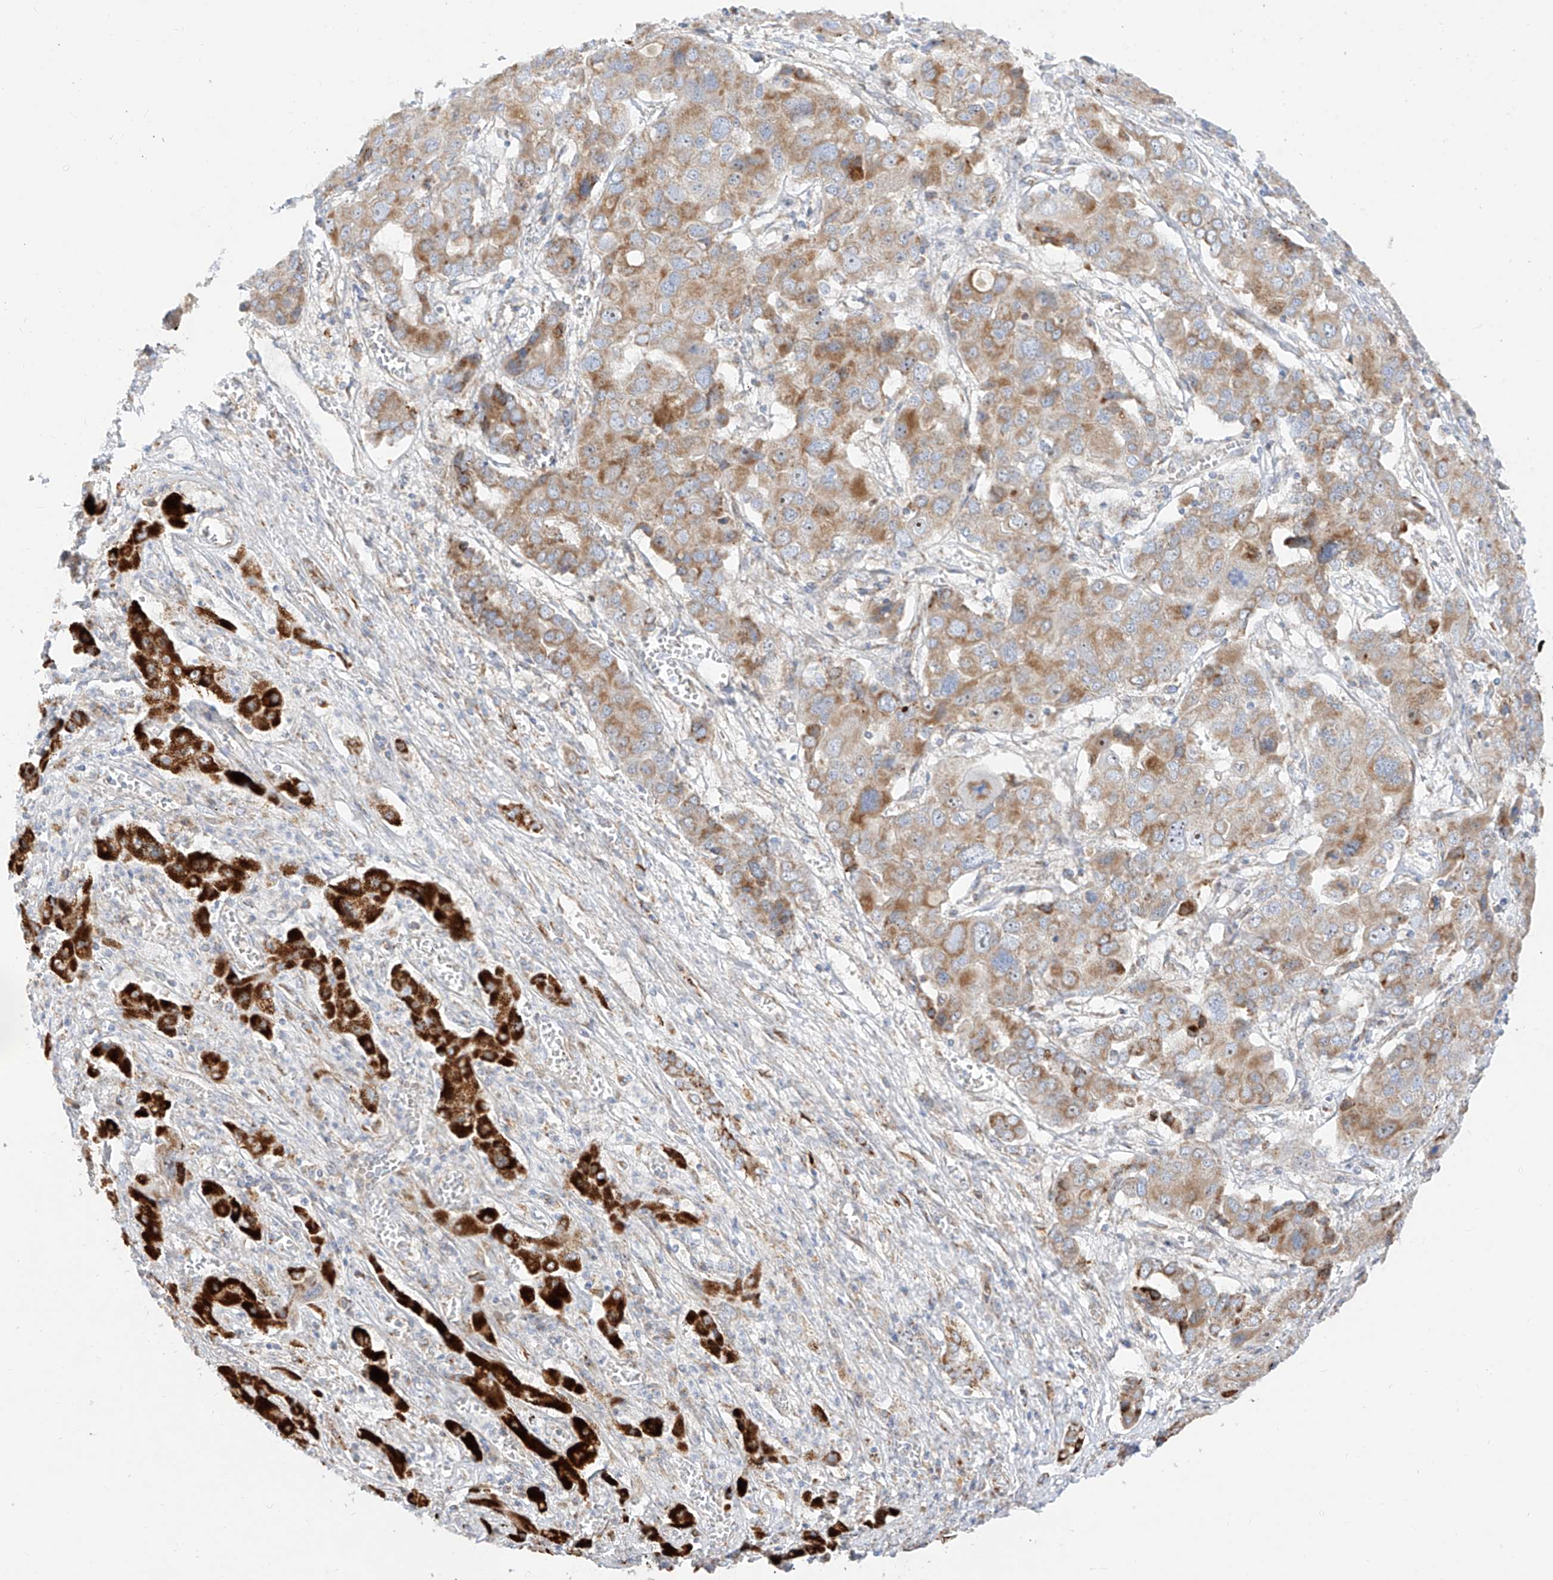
{"staining": {"intensity": "moderate", "quantity": ">75%", "location": "cytoplasmic/membranous"}, "tissue": "liver cancer", "cell_type": "Tumor cells", "image_type": "cancer", "snomed": [{"axis": "morphology", "description": "Cholangiocarcinoma"}, {"axis": "topography", "description": "Liver"}], "caption": "An immunohistochemistry photomicrograph of tumor tissue is shown. Protein staining in brown shows moderate cytoplasmic/membranous positivity in liver cancer (cholangiocarcinoma) within tumor cells.", "gene": "CST9", "patient": {"sex": "male", "age": 67}}